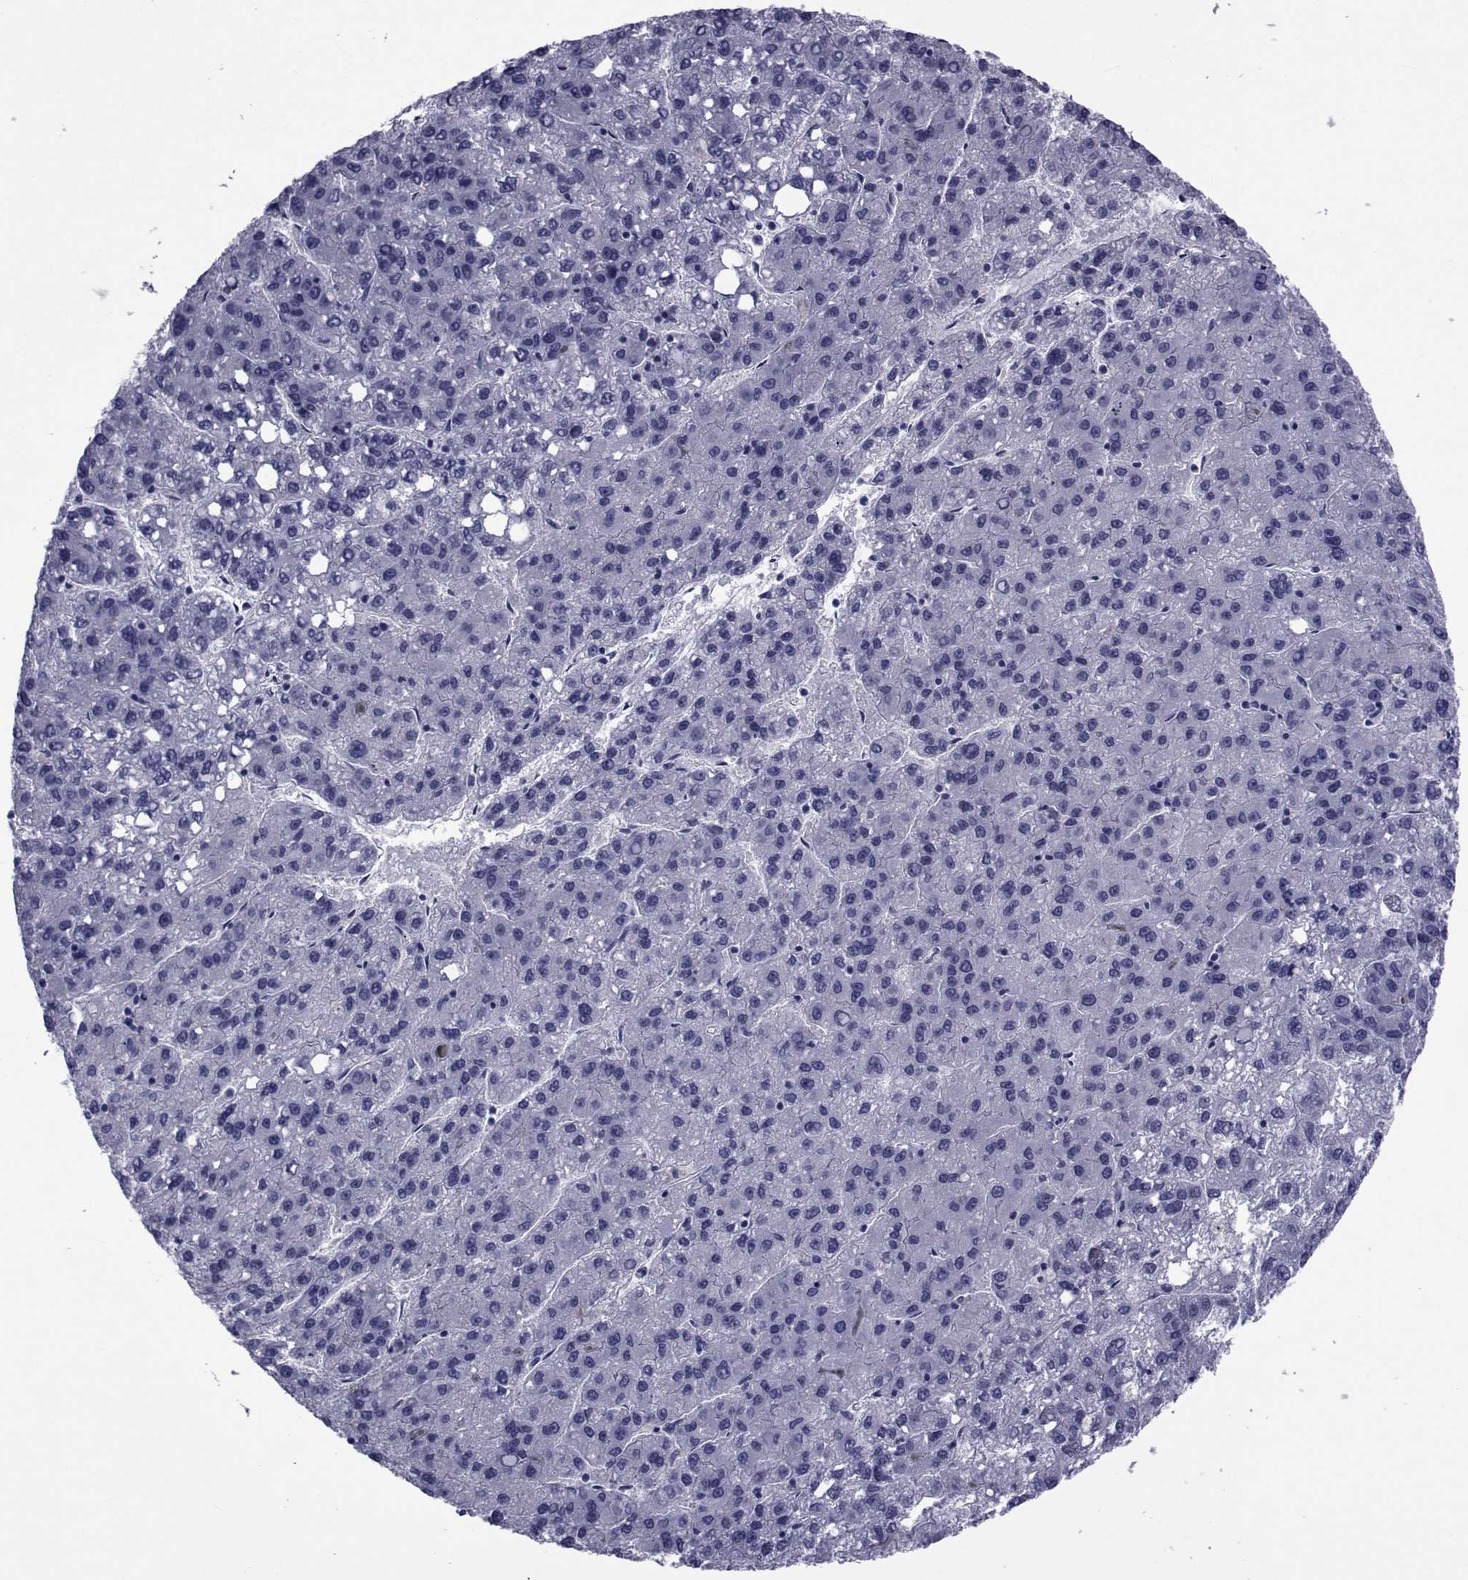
{"staining": {"intensity": "negative", "quantity": "none", "location": "none"}, "tissue": "liver cancer", "cell_type": "Tumor cells", "image_type": "cancer", "snomed": [{"axis": "morphology", "description": "Carcinoma, Hepatocellular, NOS"}, {"axis": "topography", "description": "Liver"}], "caption": "There is no significant staining in tumor cells of hepatocellular carcinoma (liver).", "gene": "GKAP1", "patient": {"sex": "female", "age": 82}}